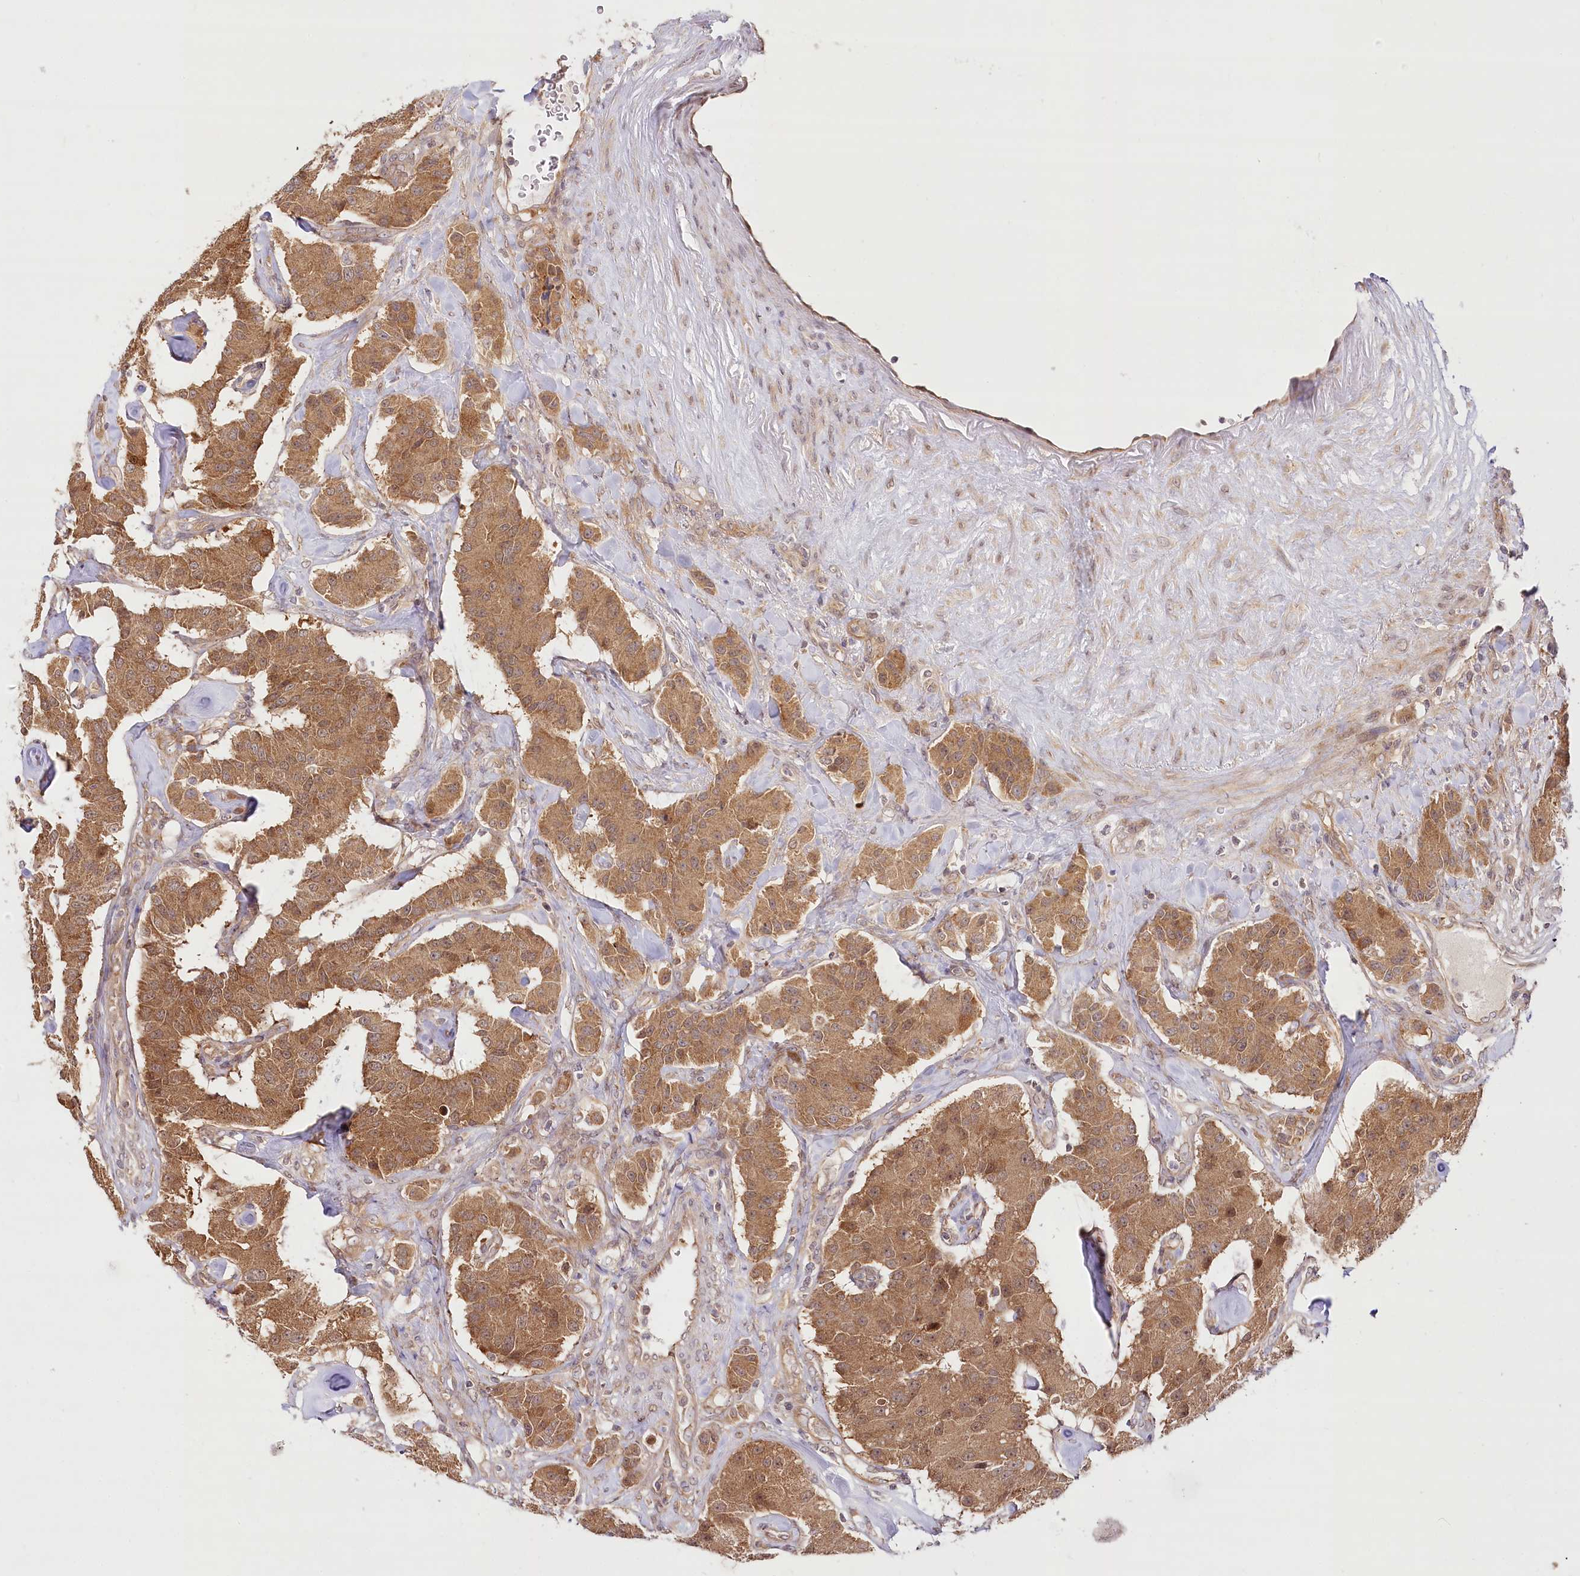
{"staining": {"intensity": "moderate", "quantity": ">75%", "location": "cytoplasmic/membranous"}, "tissue": "carcinoid", "cell_type": "Tumor cells", "image_type": "cancer", "snomed": [{"axis": "morphology", "description": "Carcinoid, malignant, NOS"}, {"axis": "topography", "description": "Pancreas"}], "caption": "This image shows IHC staining of human carcinoid (malignant), with medium moderate cytoplasmic/membranous expression in approximately >75% of tumor cells.", "gene": "INPP4B", "patient": {"sex": "male", "age": 41}}